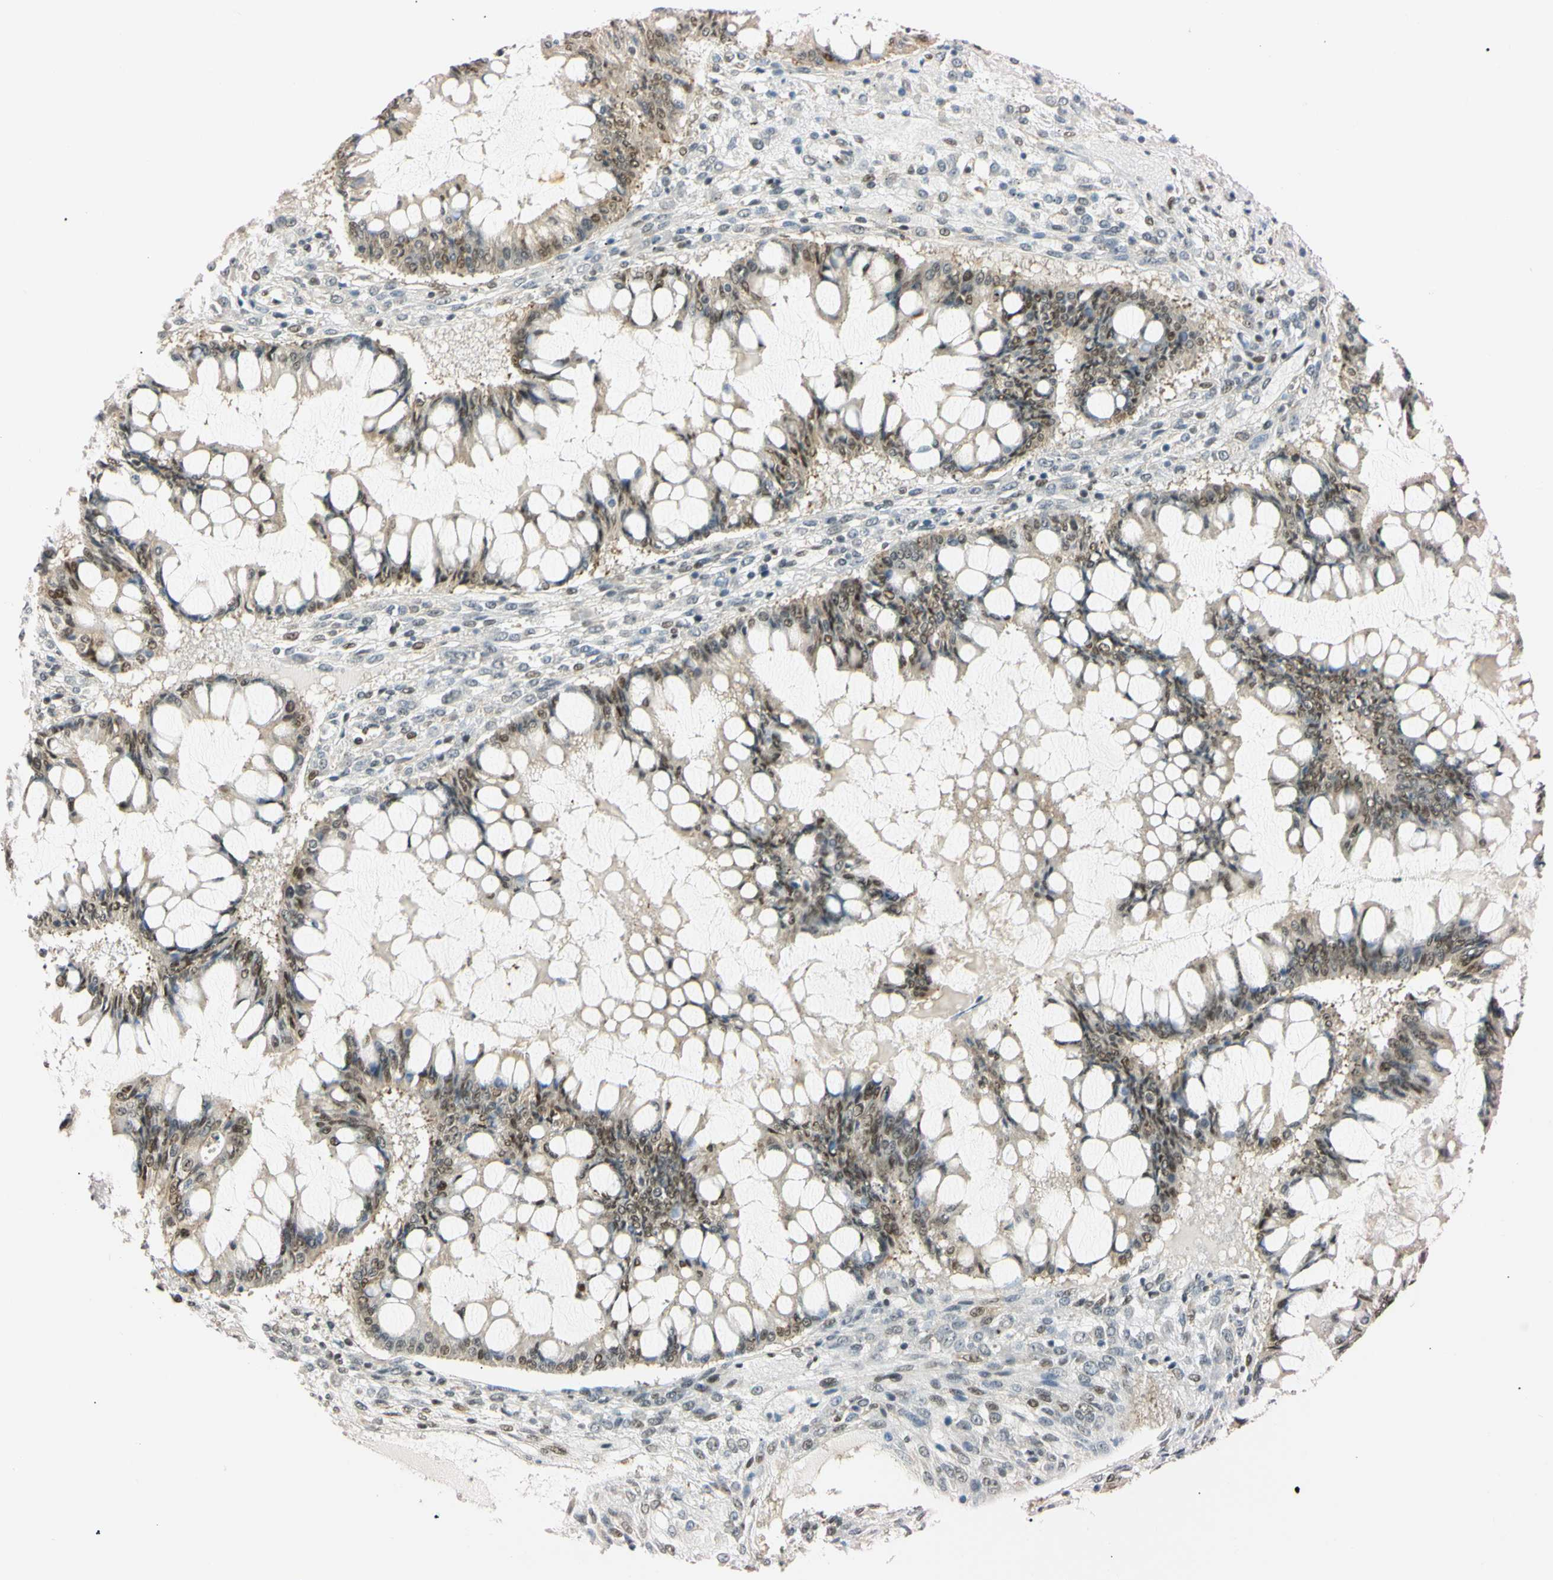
{"staining": {"intensity": "moderate", "quantity": "25%-75%", "location": "cytoplasmic/membranous,nuclear"}, "tissue": "ovarian cancer", "cell_type": "Tumor cells", "image_type": "cancer", "snomed": [{"axis": "morphology", "description": "Cystadenocarcinoma, mucinous, NOS"}, {"axis": "topography", "description": "Ovary"}], "caption": "Approximately 25%-75% of tumor cells in human ovarian cancer exhibit moderate cytoplasmic/membranous and nuclear protein positivity as visualized by brown immunohistochemical staining.", "gene": "ZNF134", "patient": {"sex": "female", "age": 73}}